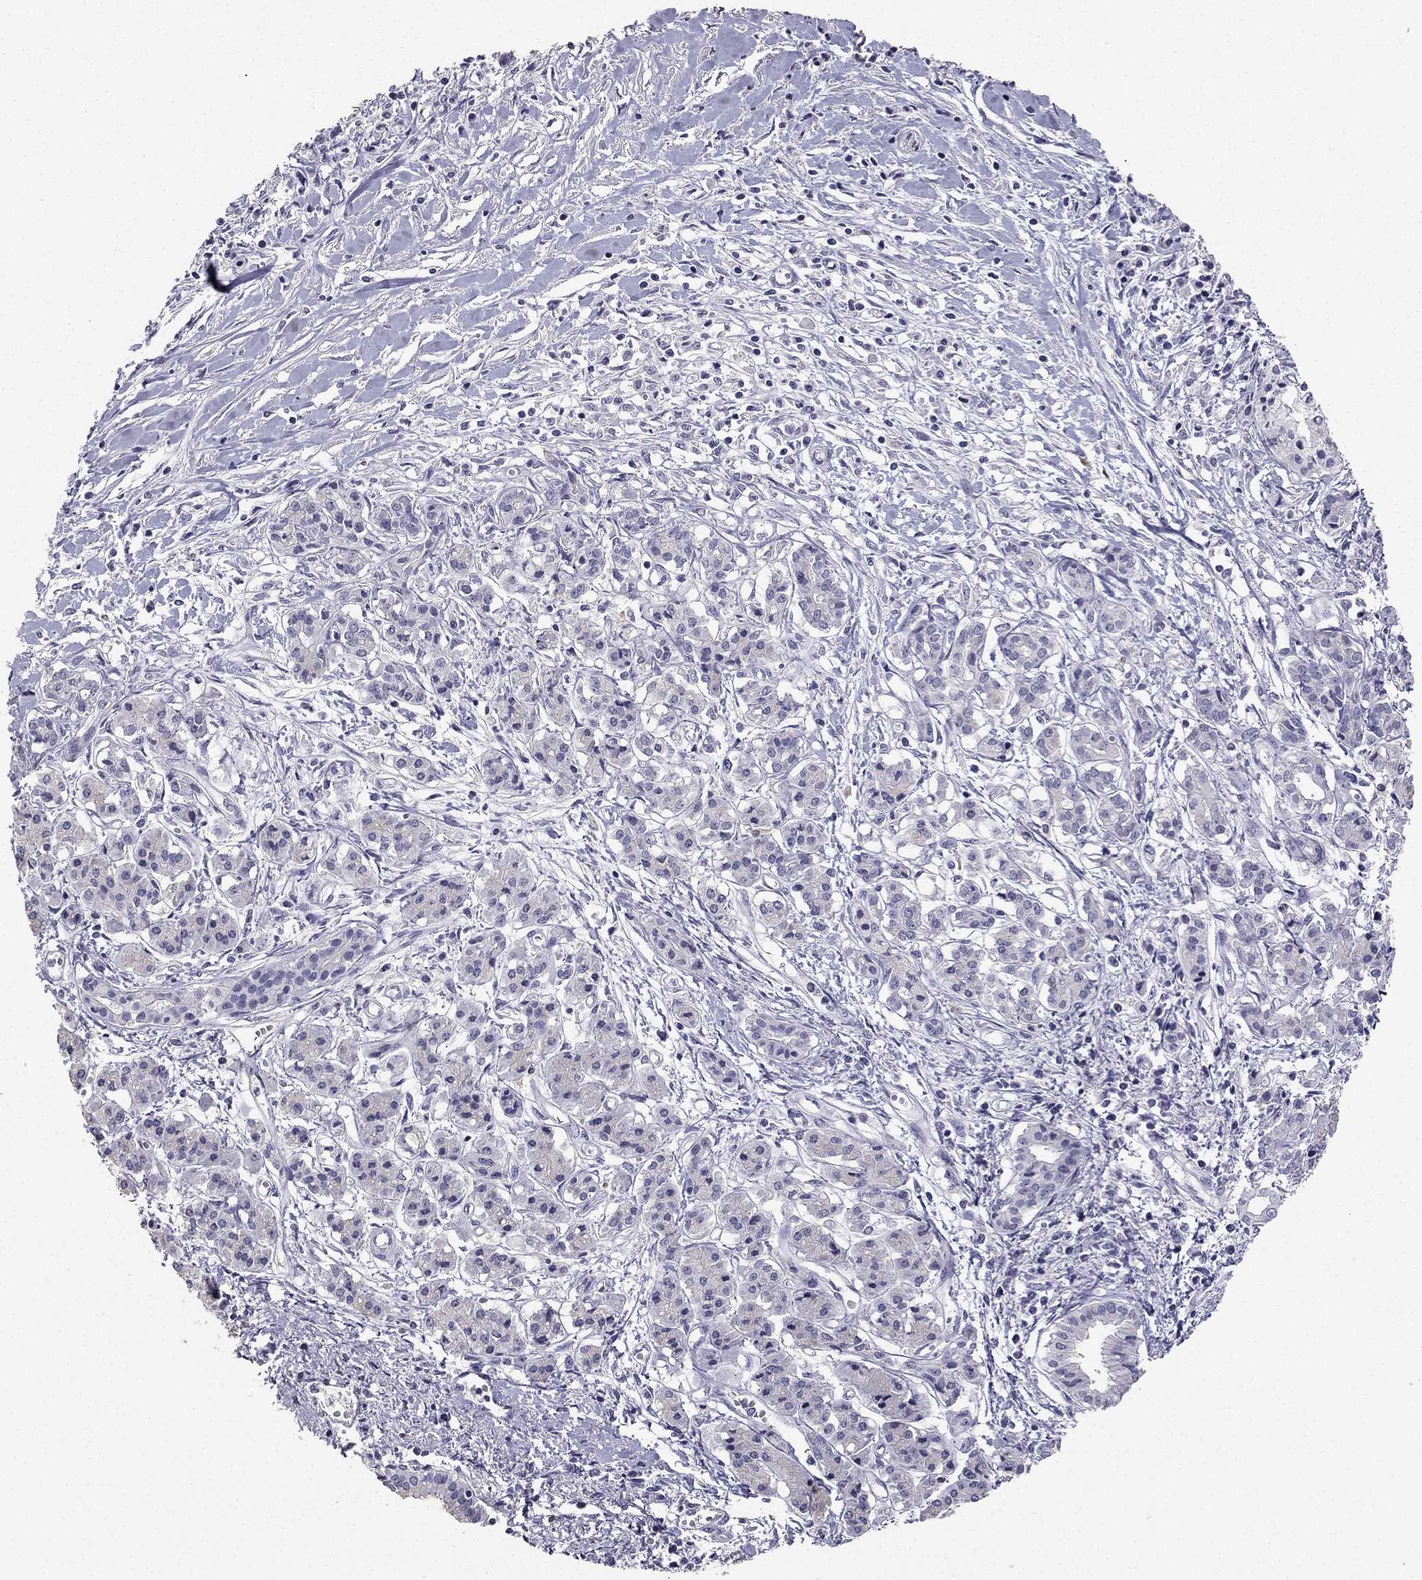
{"staining": {"intensity": "negative", "quantity": "none", "location": "none"}, "tissue": "pancreatic cancer", "cell_type": "Tumor cells", "image_type": "cancer", "snomed": [{"axis": "morphology", "description": "Adenocarcinoma, NOS"}, {"axis": "topography", "description": "Pancreas"}], "caption": "Image shows no significant protein expression in tumor cells of pancreatic cancer. (DAB immunohistochemistry (IHC) with hematoxylin counter stain).", "gene": "CALB2", "patient": {"sex": "male", "age": 48}}